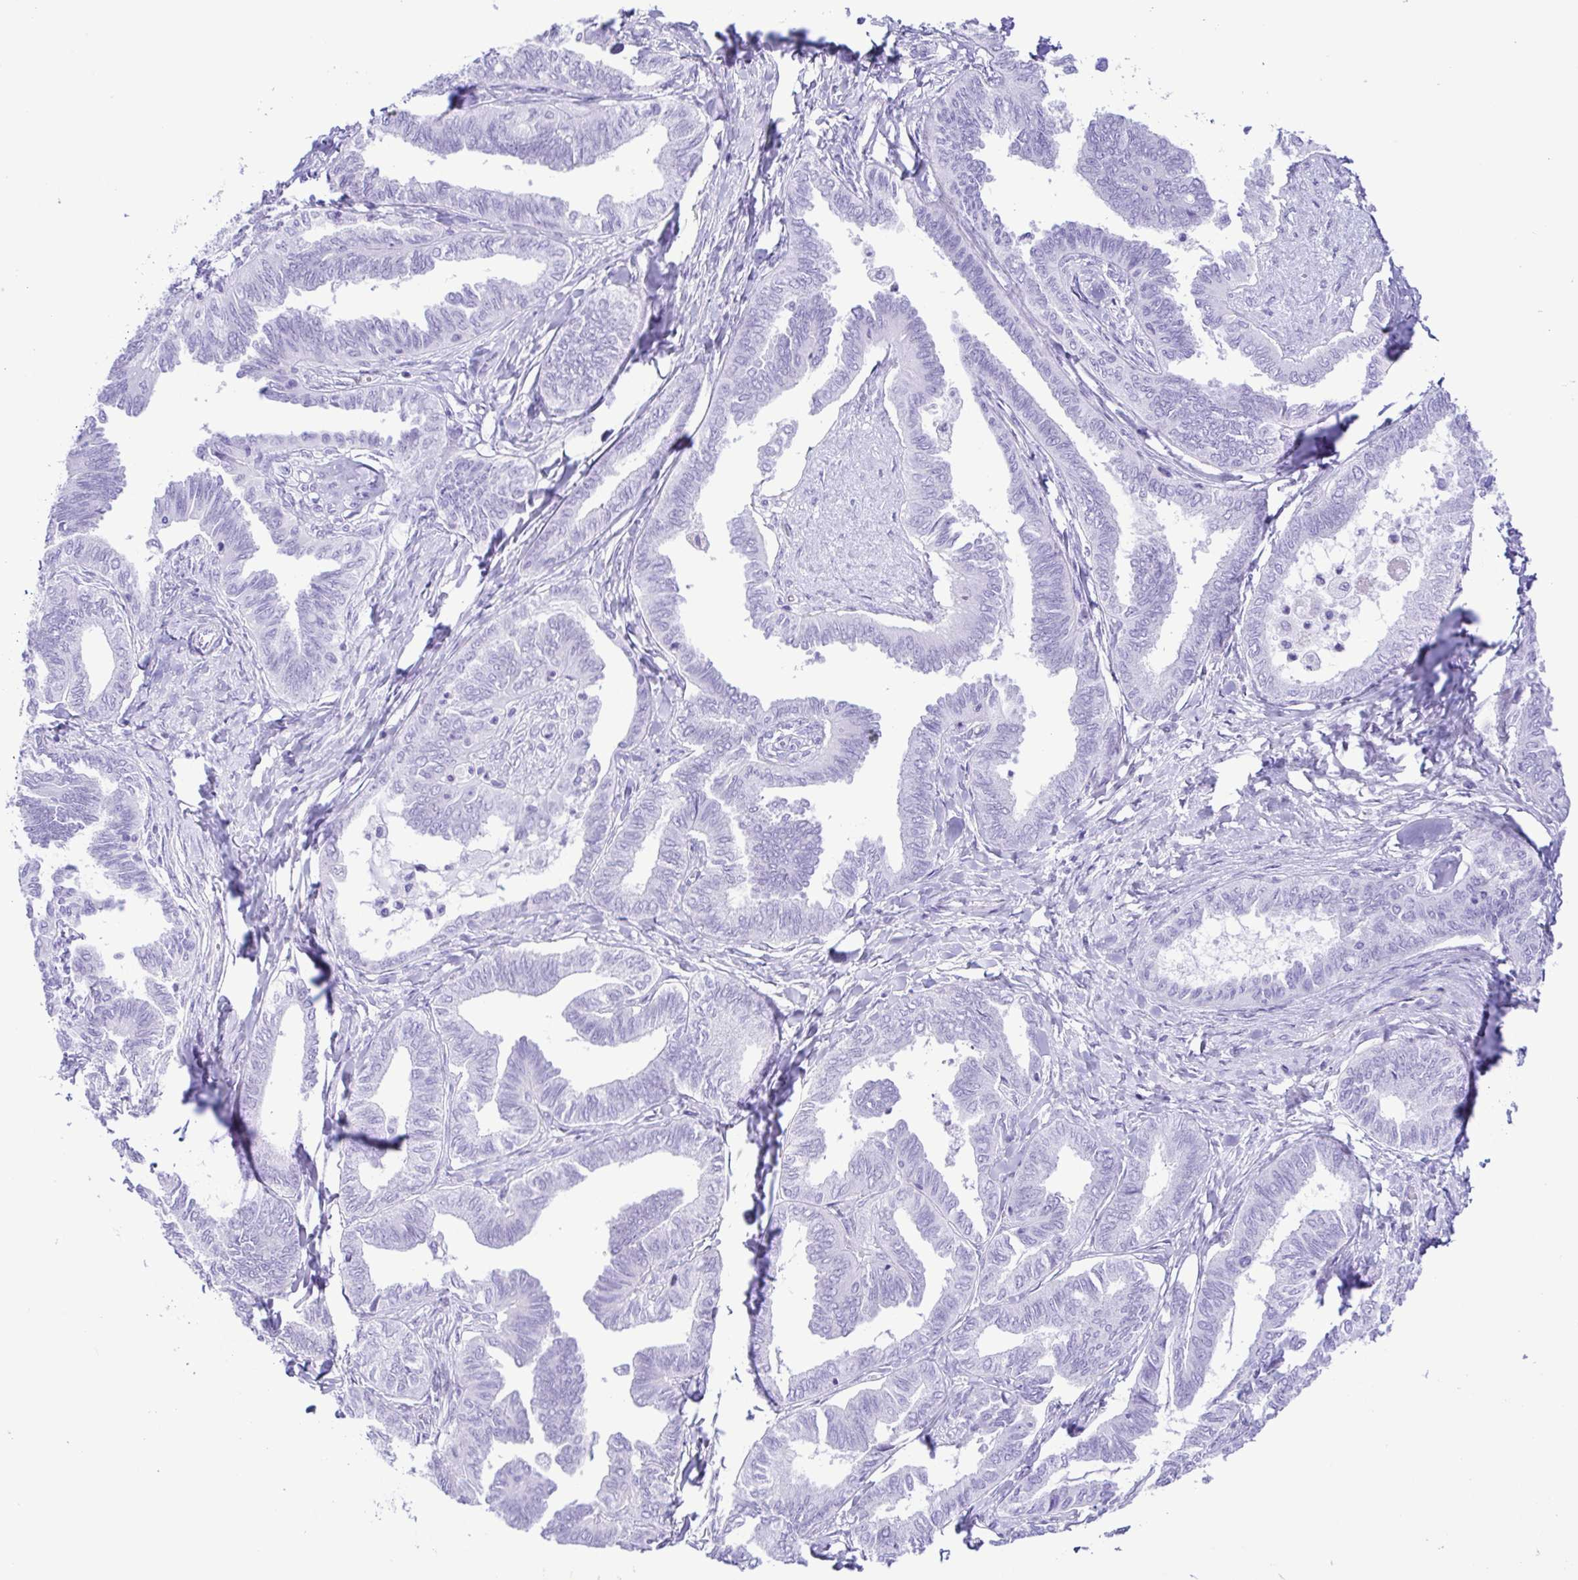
{"staining": {"intensity": "negative", "quantity": "none", "location": "none"}, "tissue": "ovarian cancer", "cell_type": "Tumor cells", "image_type": "cancer", "snomed": [{"axis": "morphology", "description": "Carcinoma, endometroid"}, {"axis": "topography", "description": "Ovary"}], "caption": "Immunohistochemistry (IHC) of human ovarian cancer (endometroid carcinoma) reveals no staining in tumor cells.", "gene": "ERP27", "patient": {"sex": "female", "age": 70}}